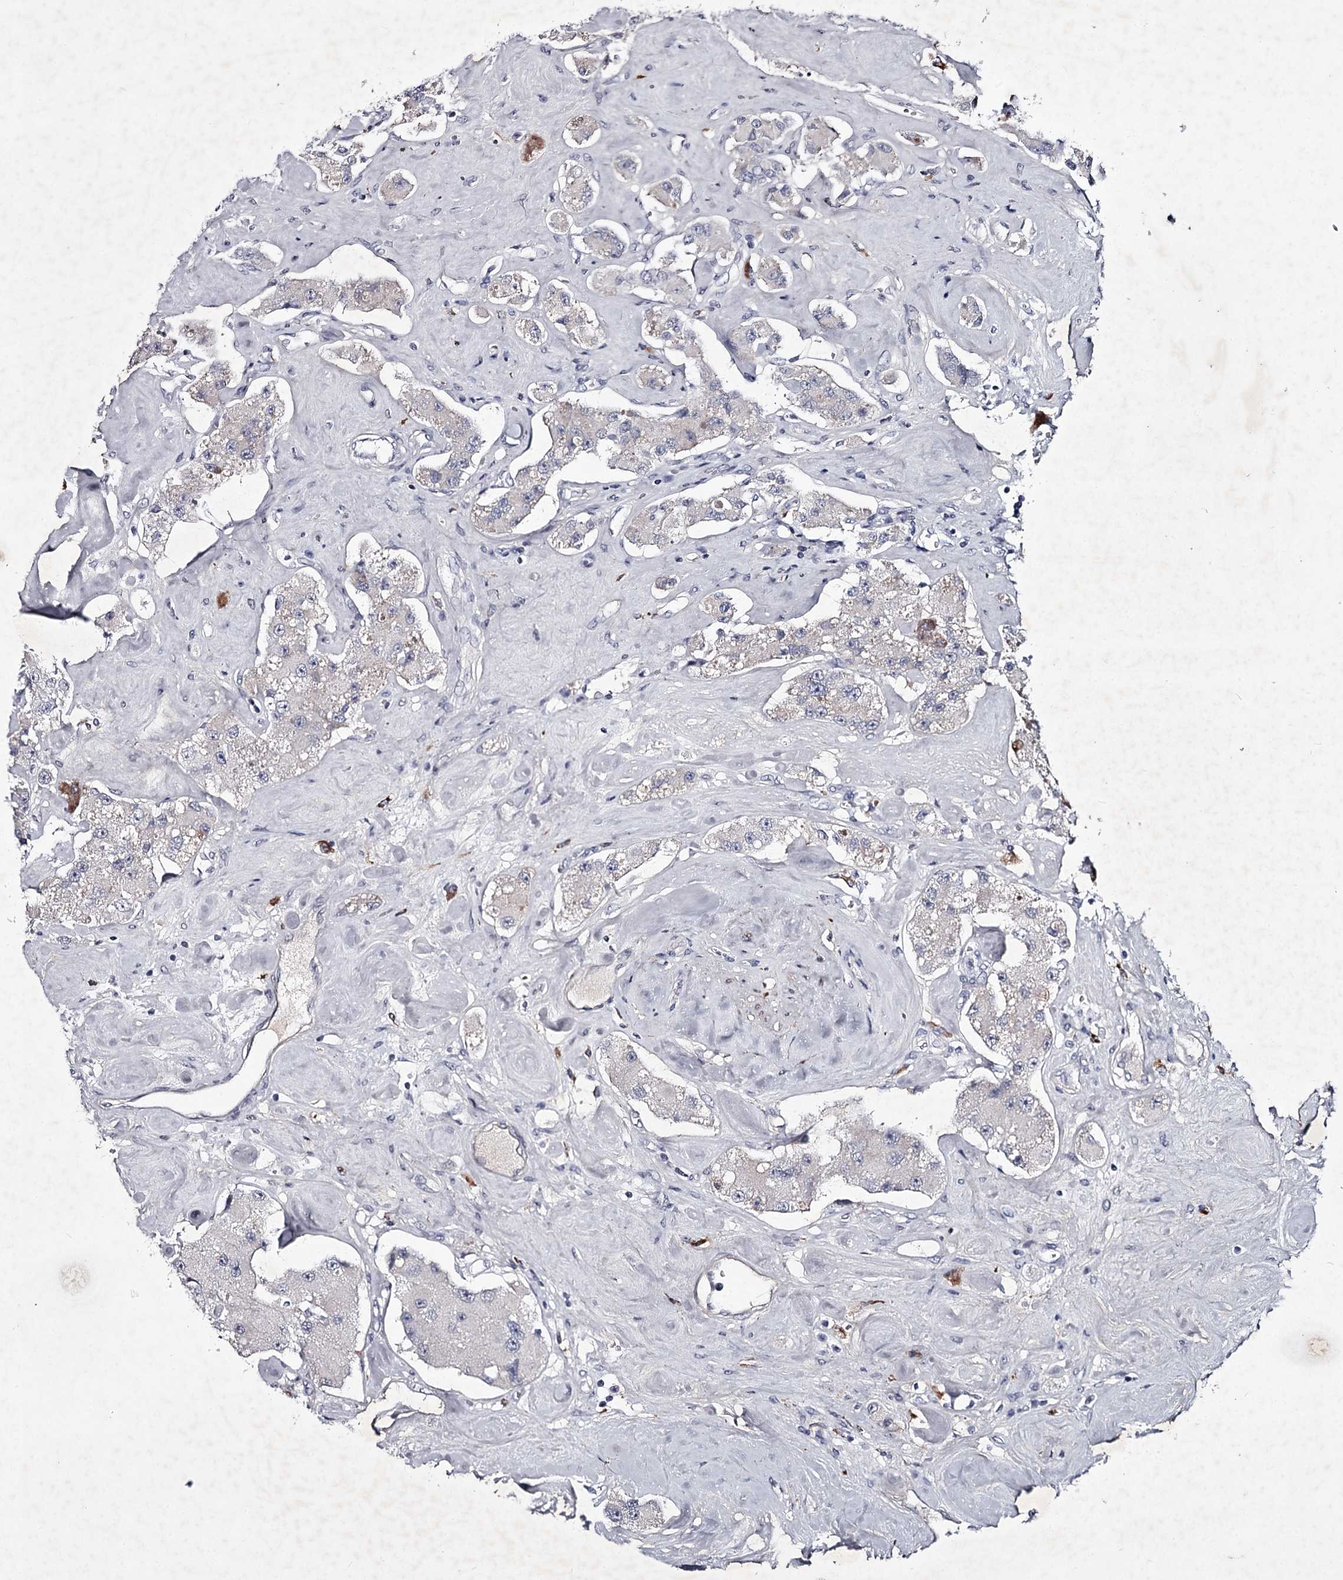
{"staining": {"intensity": "negative", "quantity": "none", "location": "none"}, "tissue": "carcinoid", "cell_type": "Tumor cells", "image_type": "cancer", "snomed": [{"axis": "morphology", "description": "Carcinoid, malignant, NOS"}, {"axis": "topography", "description": "Pancreas"}], "caption": "Malignant carcinoid was stained to show a protein in brown. There is no significant staining in tumor cells. (DAB immunohistochemistry, high magnification).", "gene": "FDXACB1", "patient": {"sex": "male", "age": 41}}